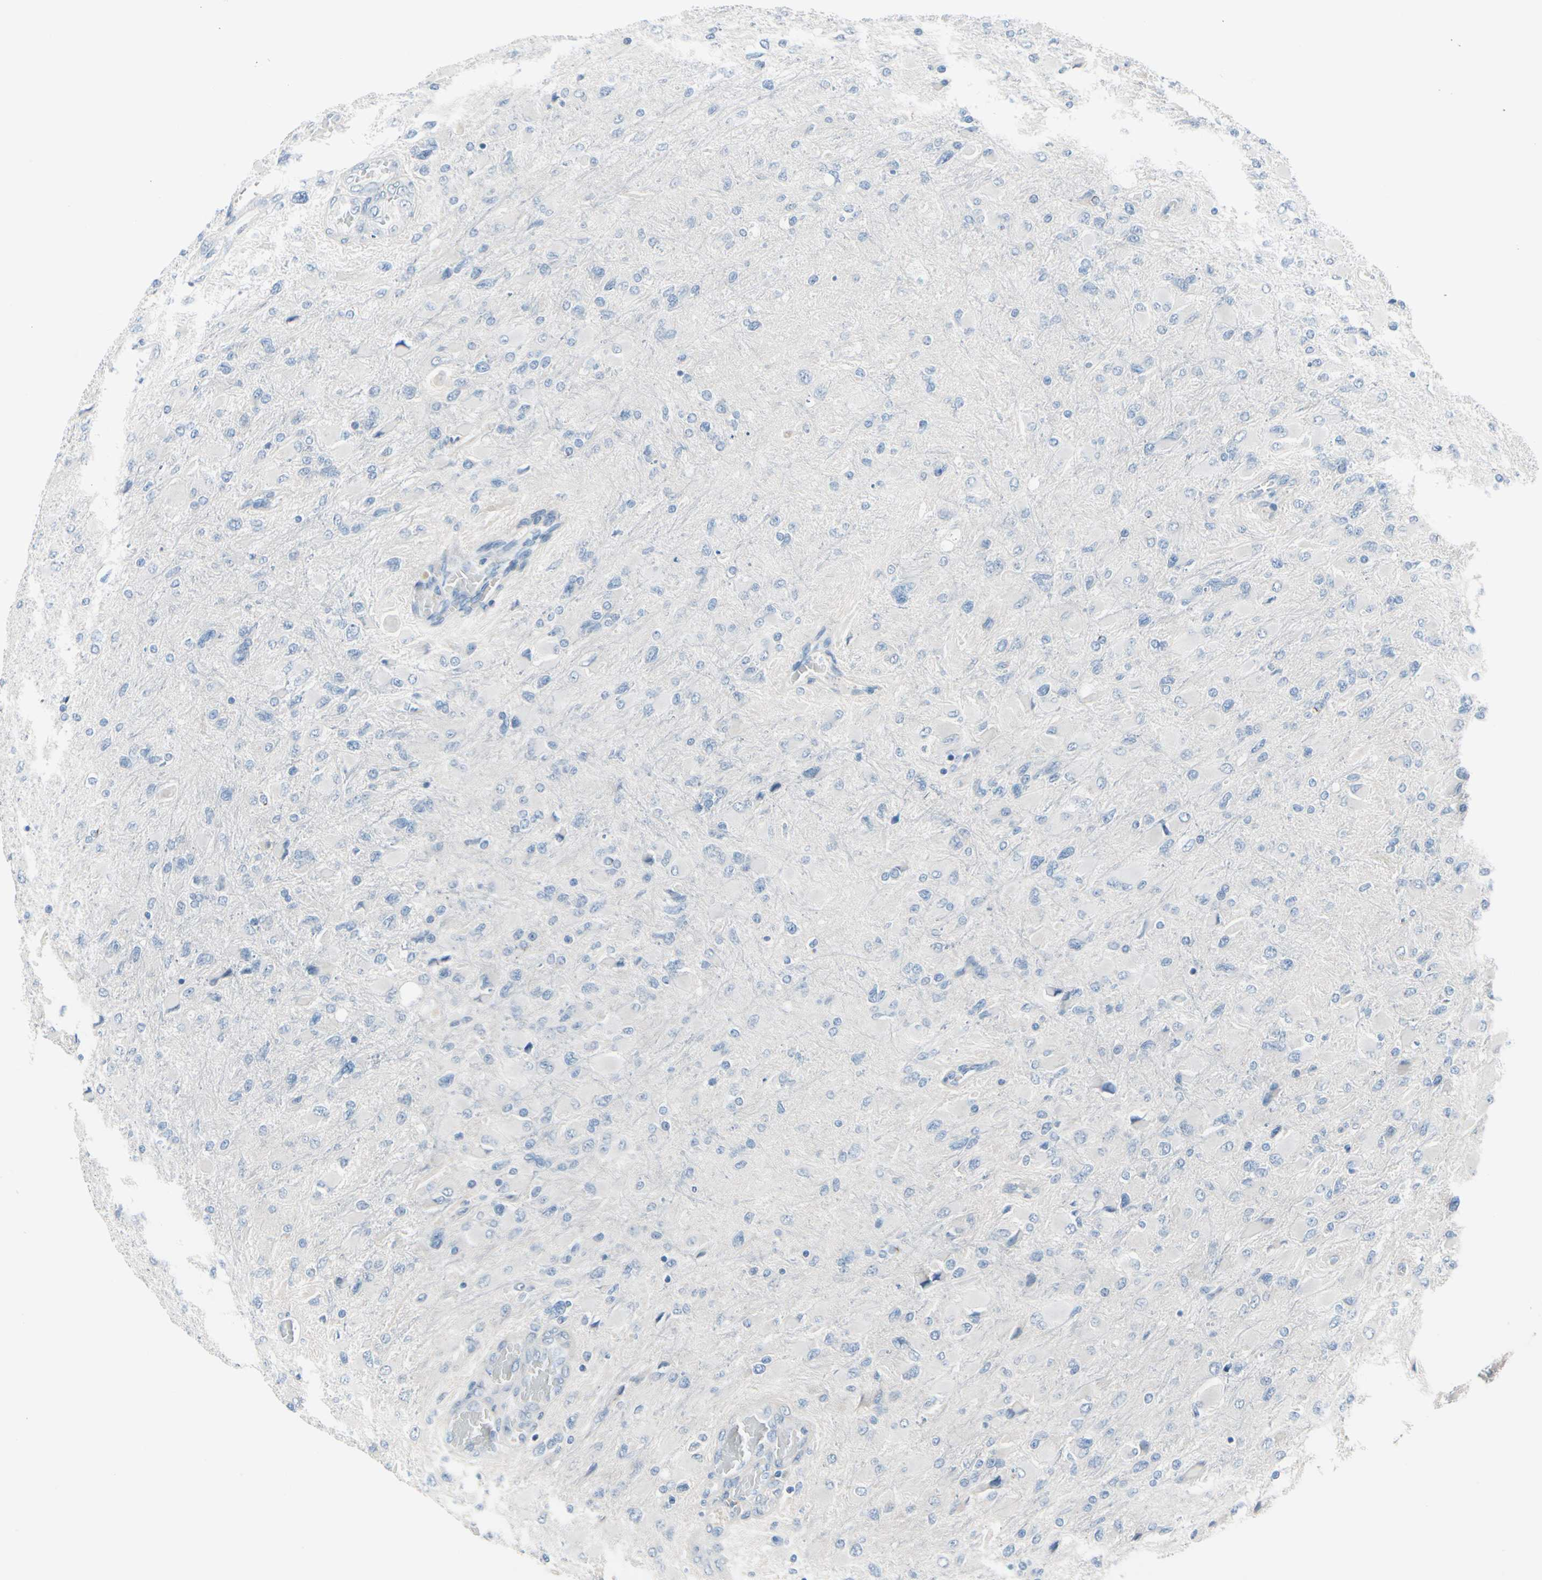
{"staining": {"intensity": "negative", "quantity": "none", "location": "none"}, "tissue": "glioma", "cell_type": "Tumor cells", "image_type": "cancer", "snomed": [{"axis": "morphology", "description": "Glioma, malignant, High grade"}, {"axis": "topography", "description": "Cerebral cortex"}], "caption": "The image demonstrates no staining of tumor cells in malignant glioma (high-grade).", "gene": "PGR", "patient": {"sex": "female", "age": 36}}